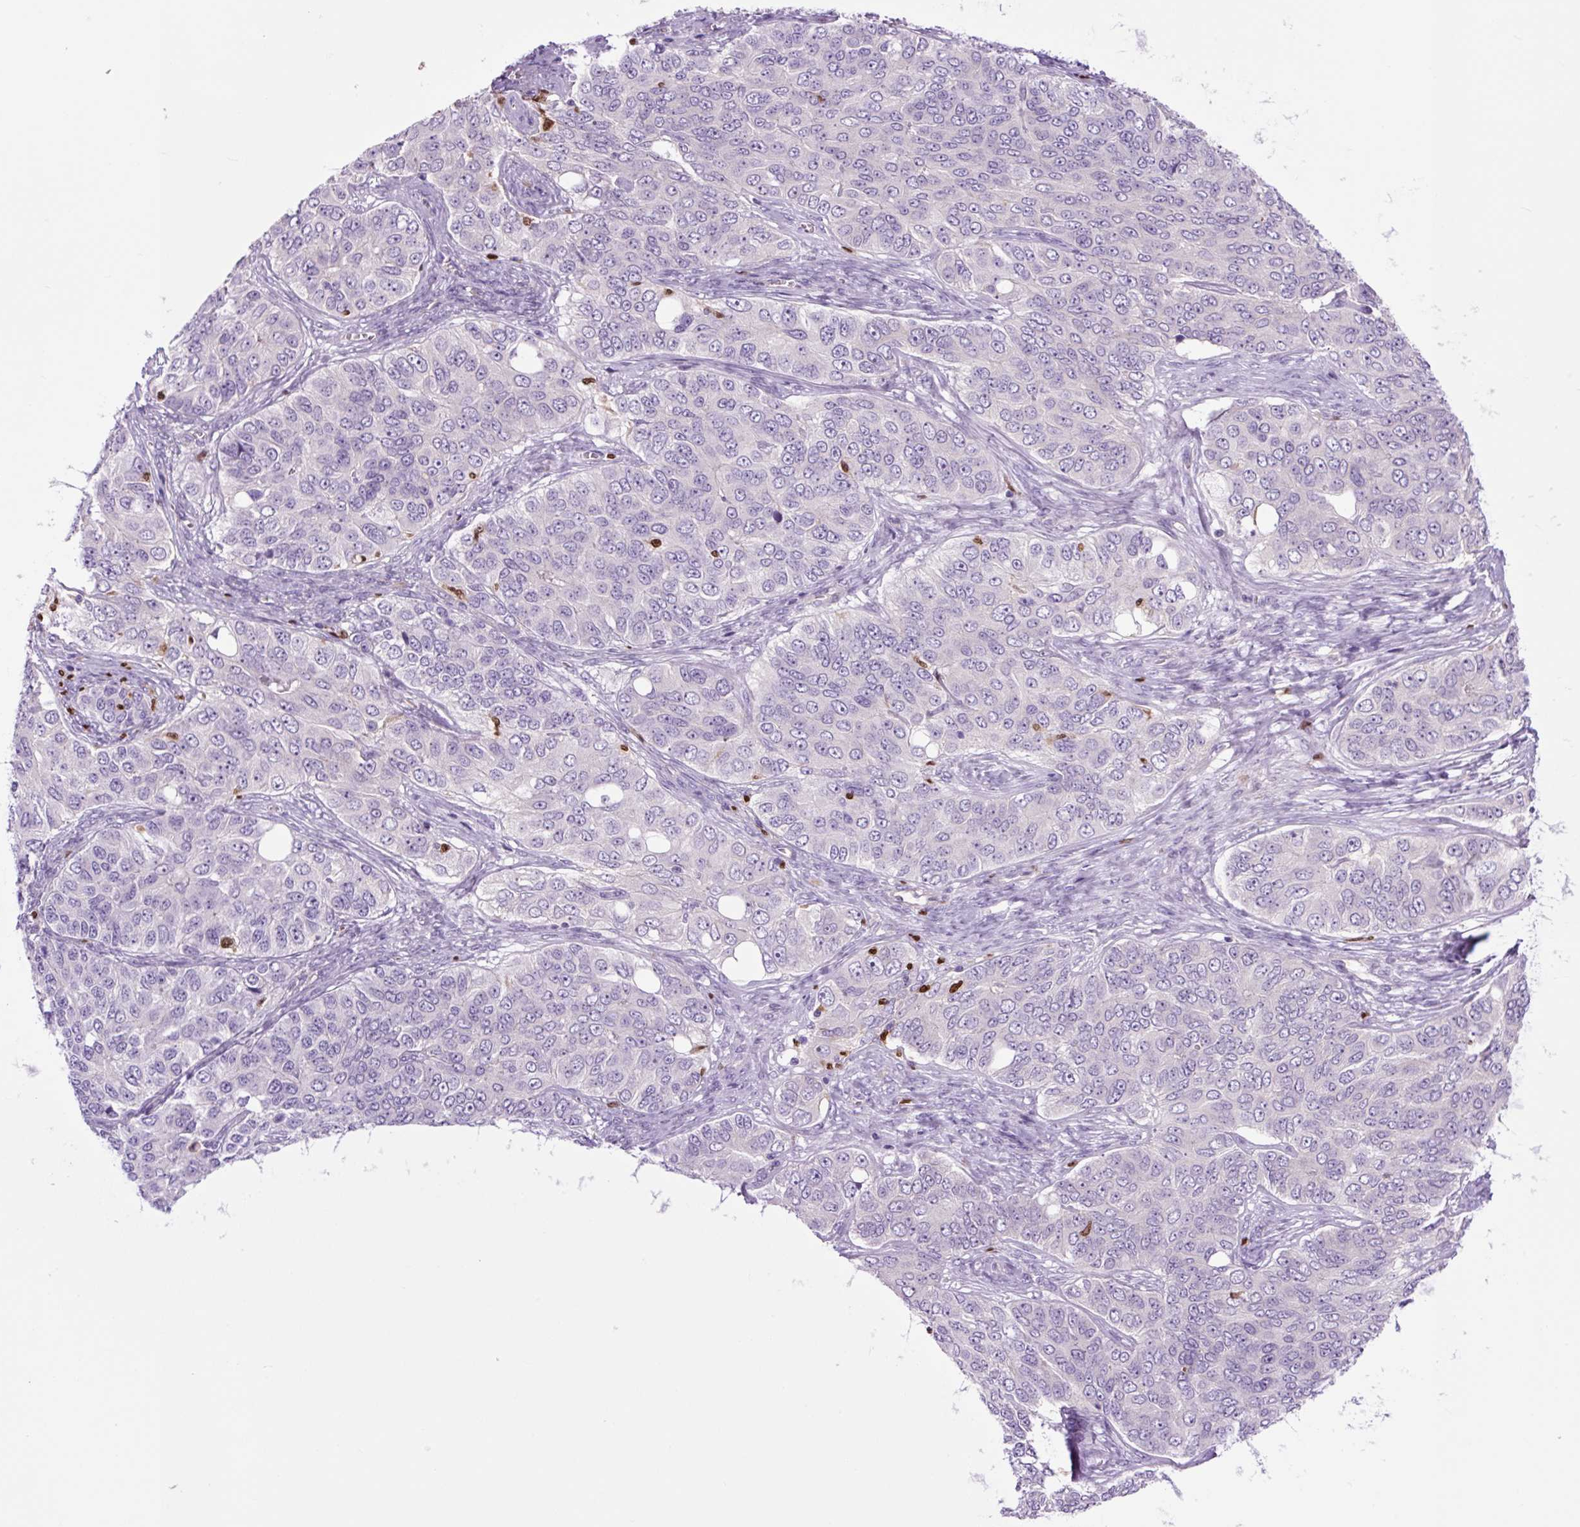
{"staining": {"intensity": "negative", "quantity": "none", "location": "none"}, "tissue": "ovarian cancer", "cell_type": "Tumor cells", "image_type": "cancer", "snomed": [{"axis": "morphology", "description": "Carcinoma, endometroid"}, {"axis": "topography", "description": "Ovary"}], "caption": "A high-resolution photomicrograph shows IHC staining of ovarian cancer (endometroid carcinoma), which demonstrates no significant staining in tumor cells. (DAB immunohistochemistry (IHC) with hematoxylin counter stain).", "gene": "SPI1", "patient": {"sex": "female", "age": 51}}